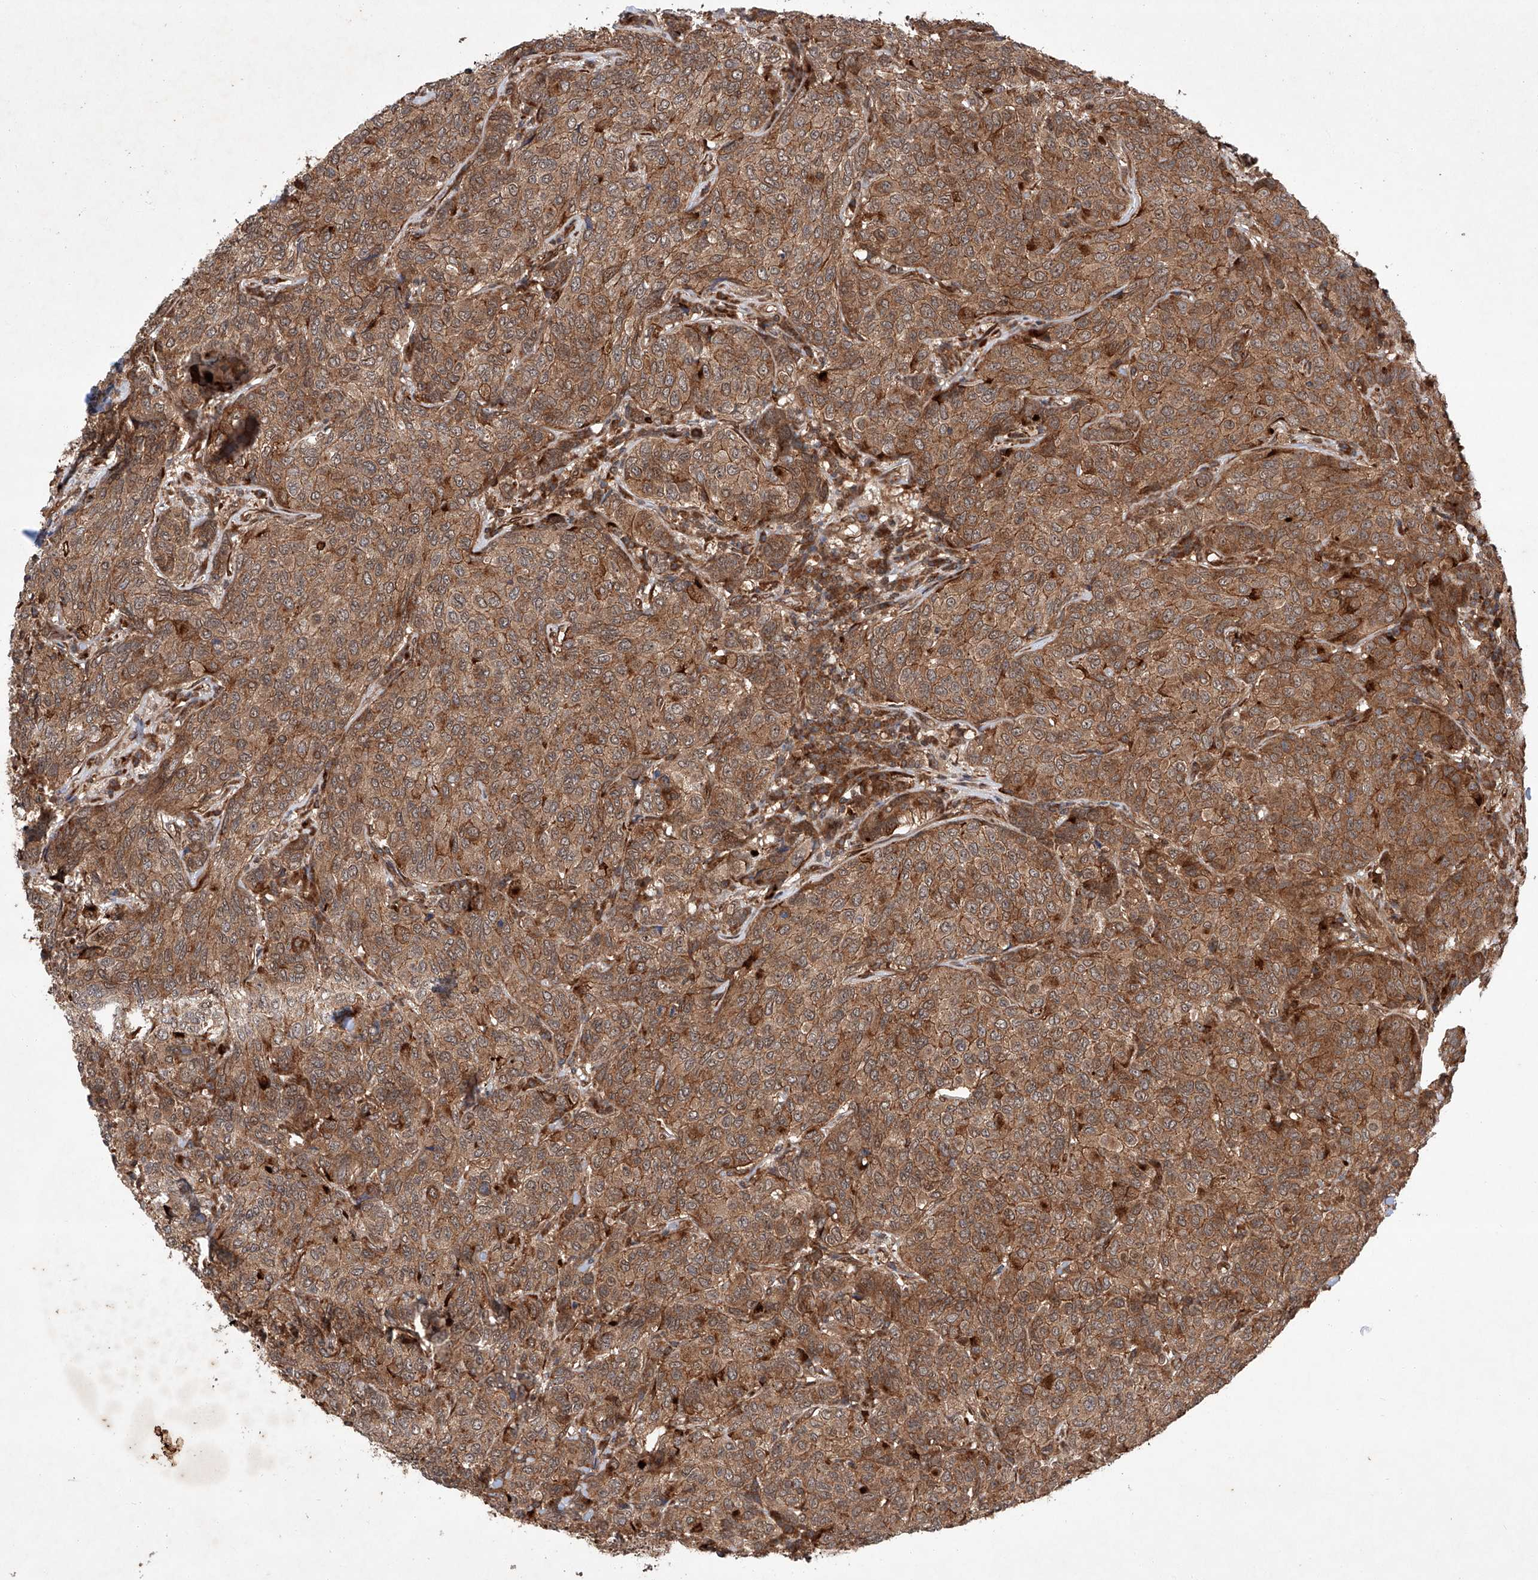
{"staining": {"intensity": "moderate", "quantity": ">75%", "location": "cytoplasmic/membranous"}, "tissue": "breast cancer", "cell_type": "Tumor cells", "image_type": "cancer", "snomed": [{"axis": "morphology", "description": "Duct carcinoma"}, {"axis": "topography", "description": "Breast"}], "caption": "A photomicrograph of human breast cancer (intraductal carcinoma) stained for a protein shows moderate cytoplasmic/membranous brown staining in tumor cells.", "gene": "ZFP28", "patient": {"sex": "female", "age": 55}}